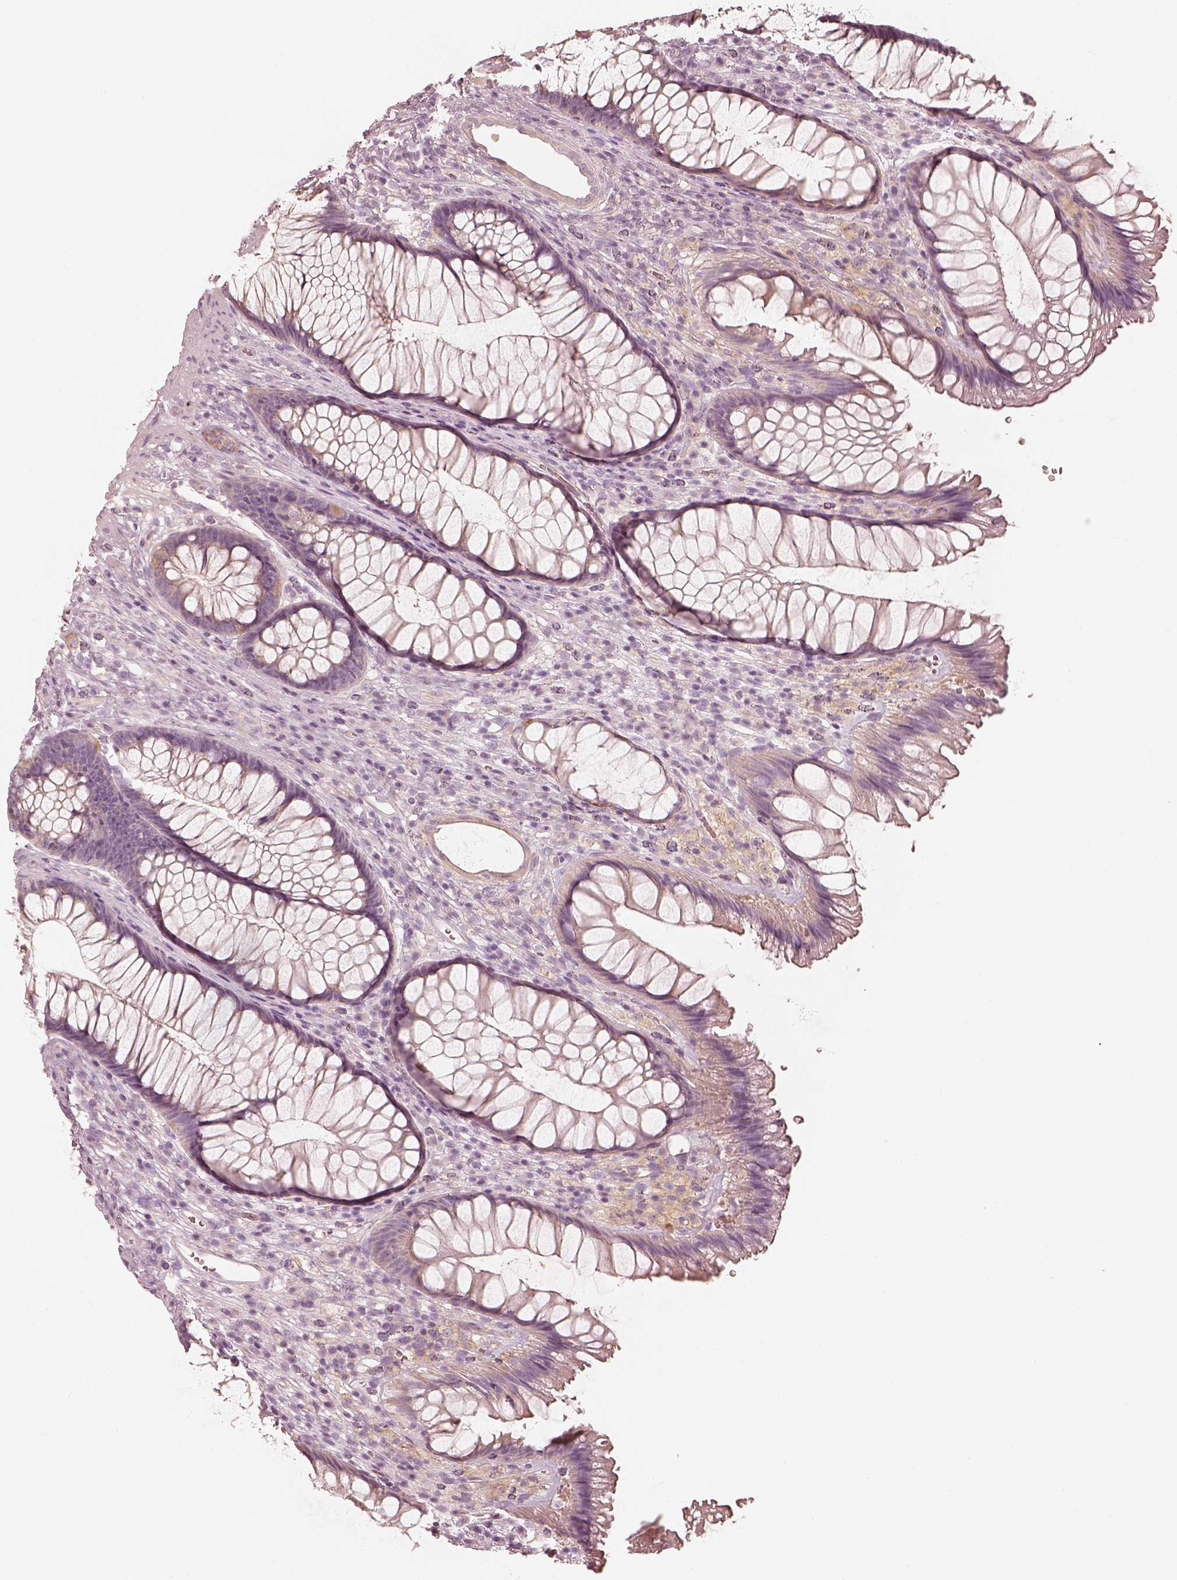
{"staining": {"intensity": "negative", "quantity": "none", "location": "none"}, "tissue": "rectum", "cell_type": "Glandular cells", "image_type": "normal", "snomed": [{"axis": "morphology", "description": "Normal tissue, NOS"}, {"axis": "topography", "description": "Smooth muscle"}, {"axis": "topography", "description": "Rectum"}], "caption": "Image shows no protein positivity in glandular cells of unremarkable rectum.", "gene": "FMNL2", "patient": {"sex": "male", "age": 53}}